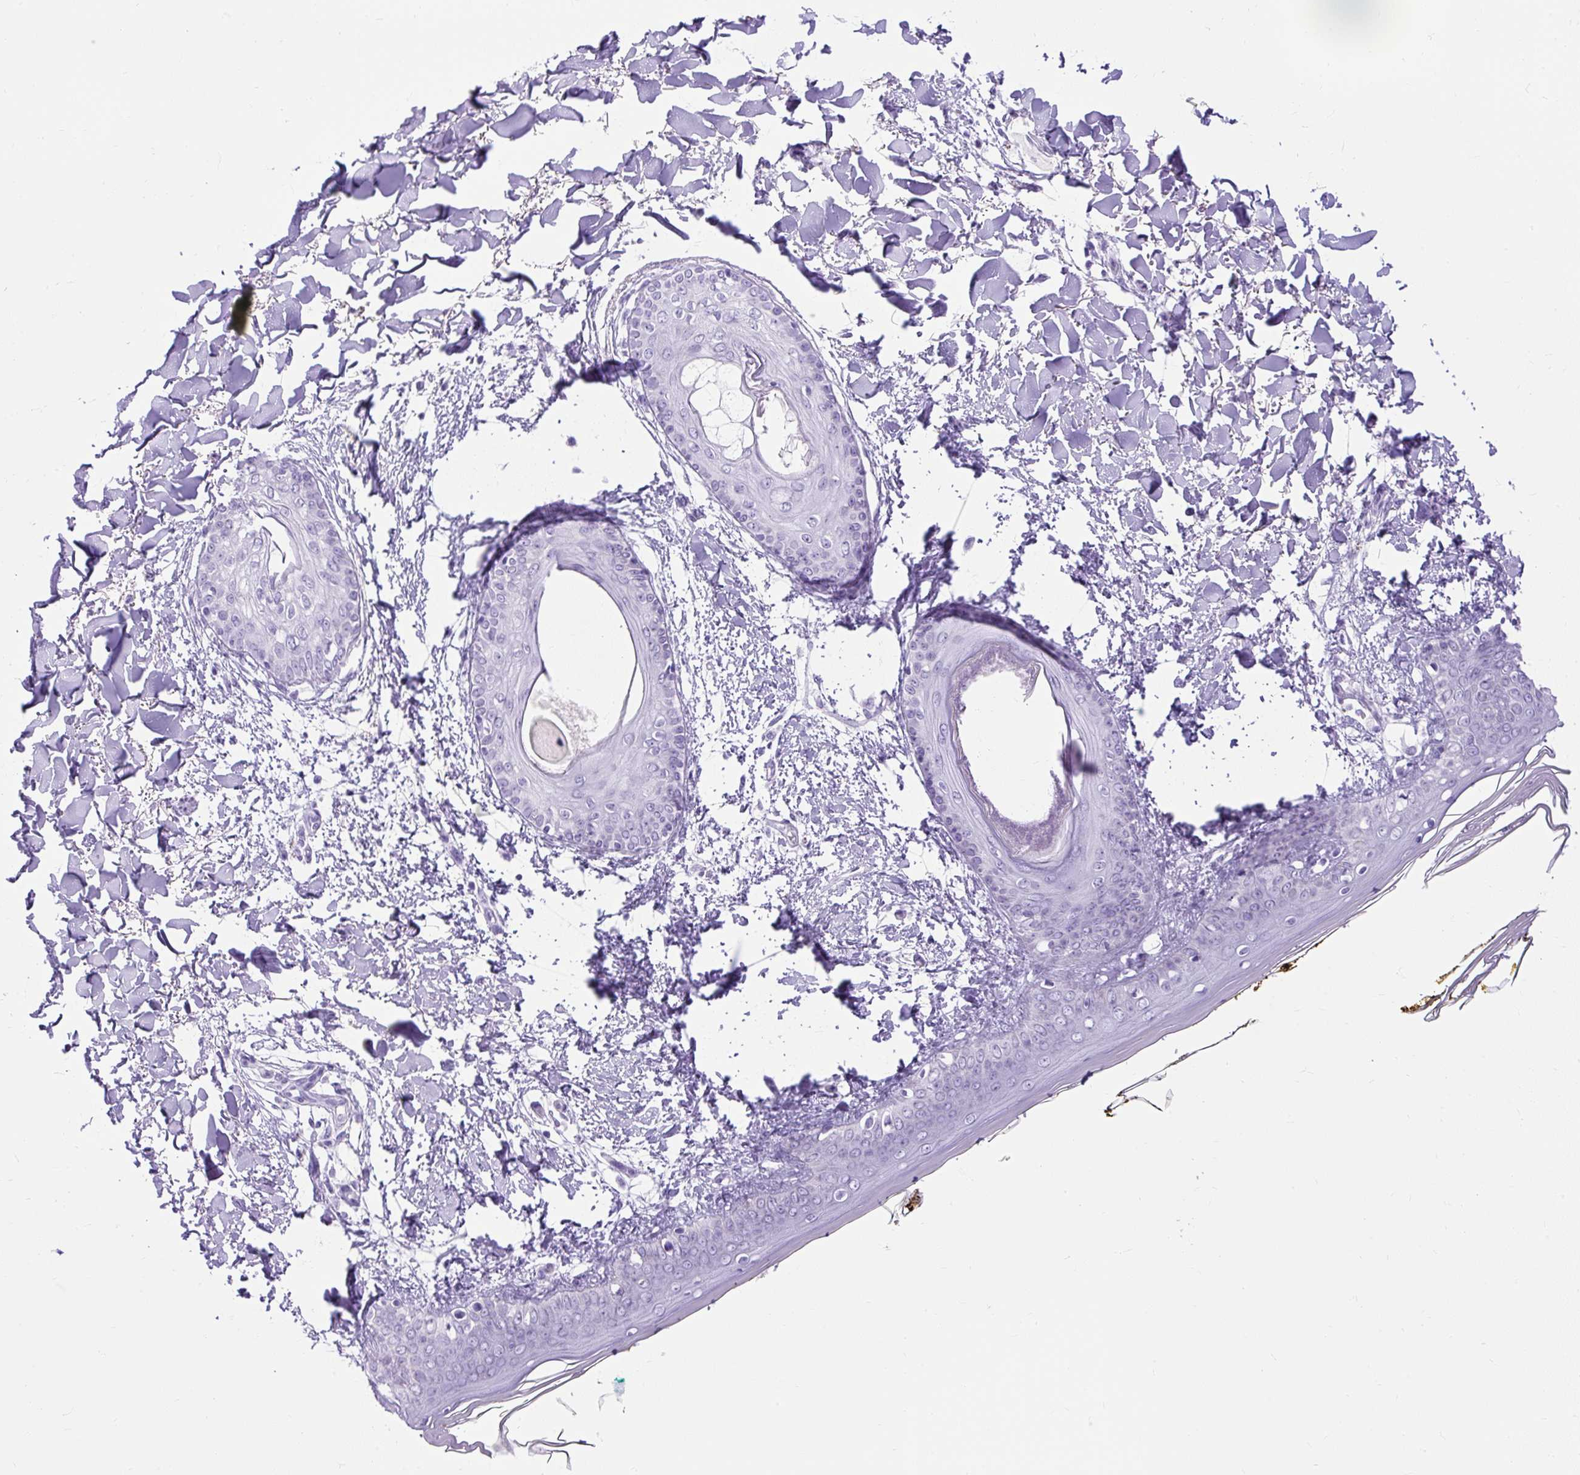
{"staining": {"intensity": "negative", "quantity": "none", "location": "none"}, "tissue": "skin", "cell_type": "Fibroblasts", "image_type": "normal", "snomed": [{"axis": "morphology", "description": "Normal tissue, NOS"}, {"axis": "topography", "description": "Skin"}], "caption": "This is an immunohistochemistry (IHC) histopathology image of normal skin. There is no staining in fibroblasts.", "gene": "UPP1", "patient": {"sex": "female", "age": 34}}